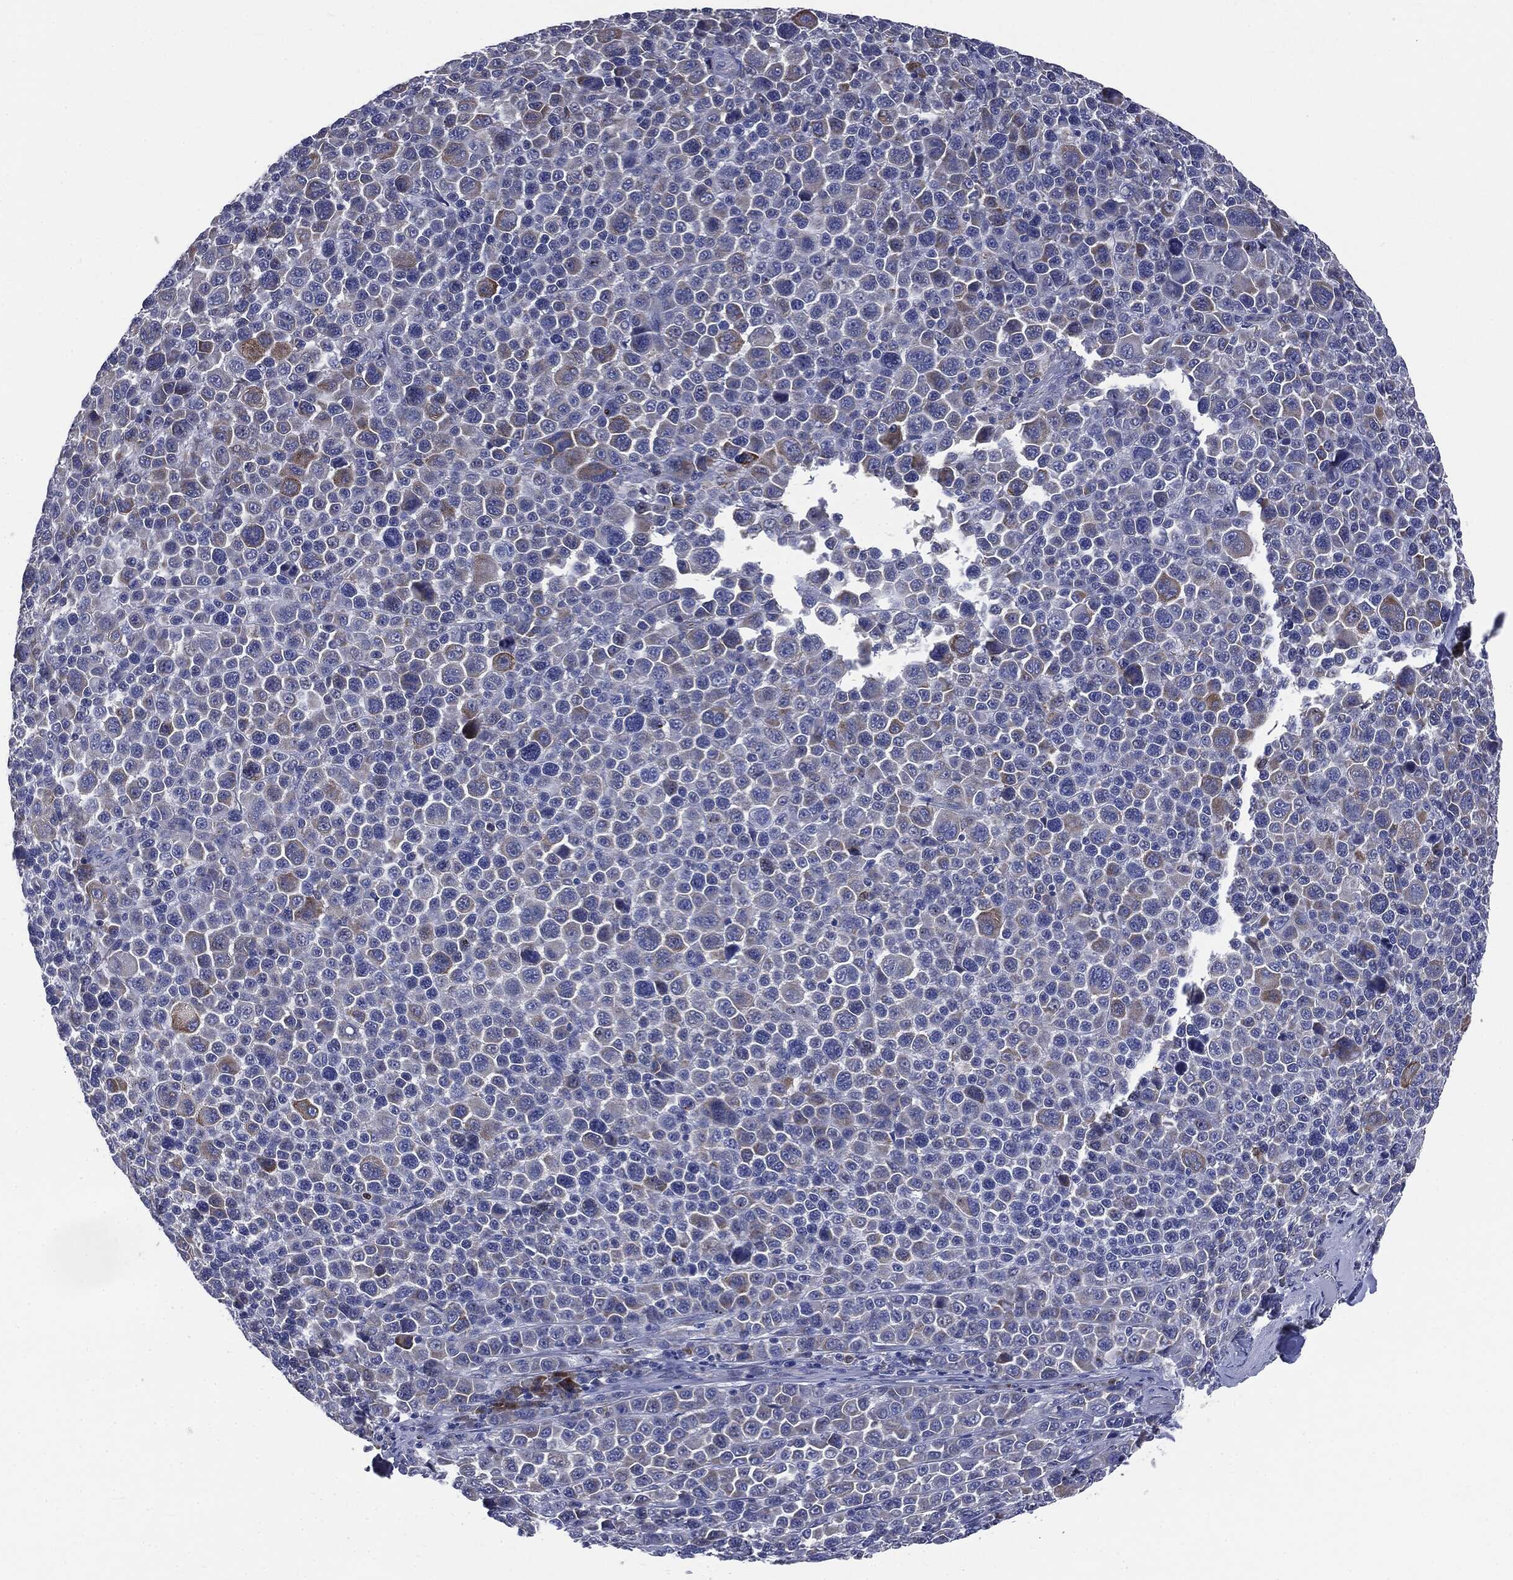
{"staining": {"intensity": "moderate", "quantity": "<25%", "location": "cytoplasmic/membranous"}, "tissue": "melanoma", "cell_type": "Tumor cells", "image_type": "cancer", "snomed": [{"axis": "morphology", "description": "Malignant melanoma, NOS"}, {"axis": "topography", "description": "Skin"}], "caption": "Moderate cytoplasmic/membranous positivity is appreciated in about <25% of tumor cells in melanoma. (DAB IHC with brightfield microscopy, high magnification).", "gene": "PTGS2", "patient": {"sex": "female", "age": 57}}